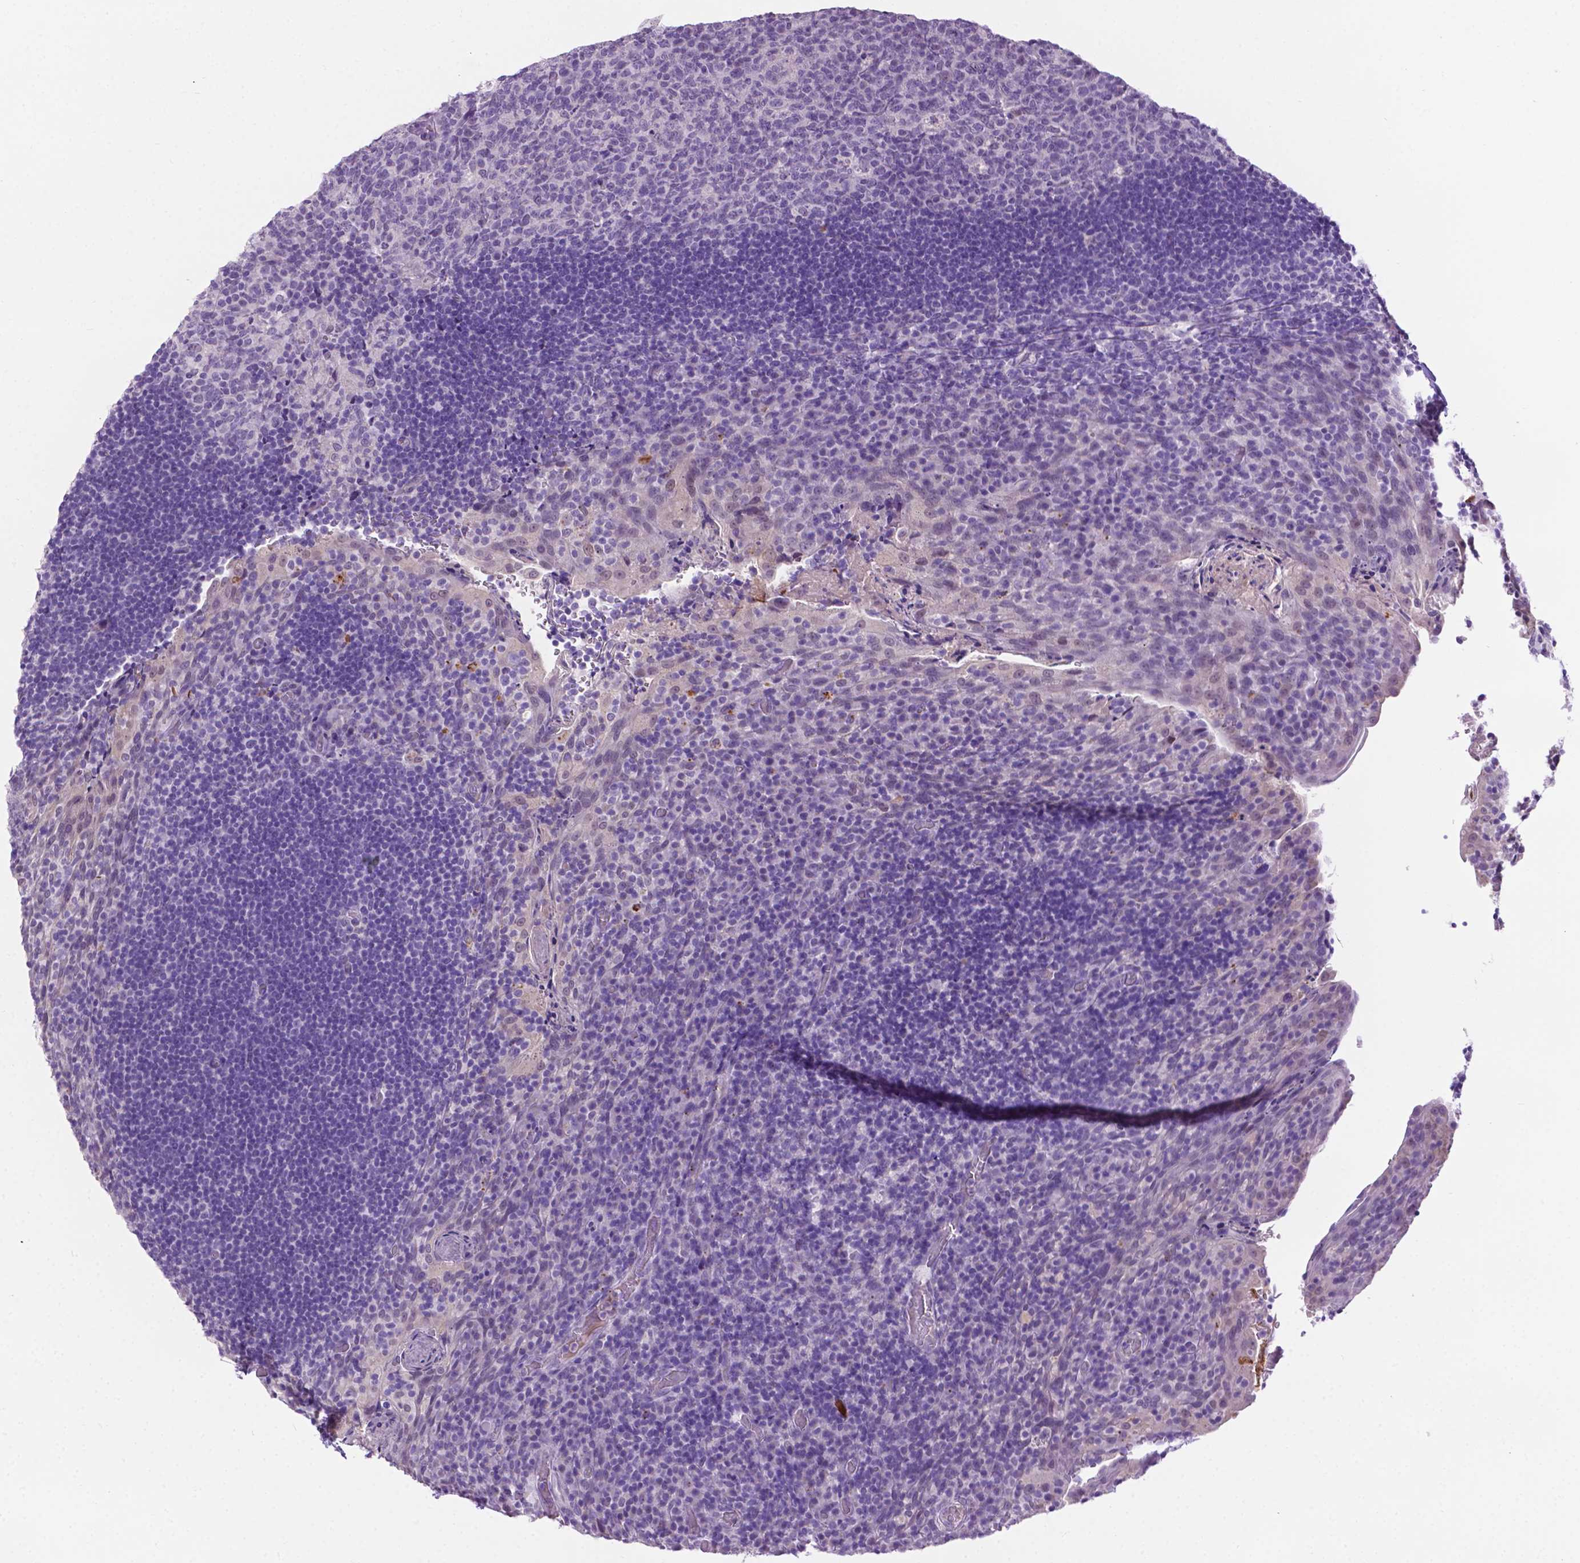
{"staining": {"intensity": "negative", "quantity": "none", "location": "none"}, "tissue": "tonsil", "cell_type": "Germinal center cells", "image_type": "normal", "snomed": [{"axis": "morphology", "description": "Normal tissue, NOS"}, {"axis": "topography", "description": "Tonsil"}], "caption": "This is an immunohistochemistry (IHC) micrograph of benign tonsil. There is no expression in germinal center cells.", "gene": "MMP27", "patient": {"sex": "male", "age": 17}}